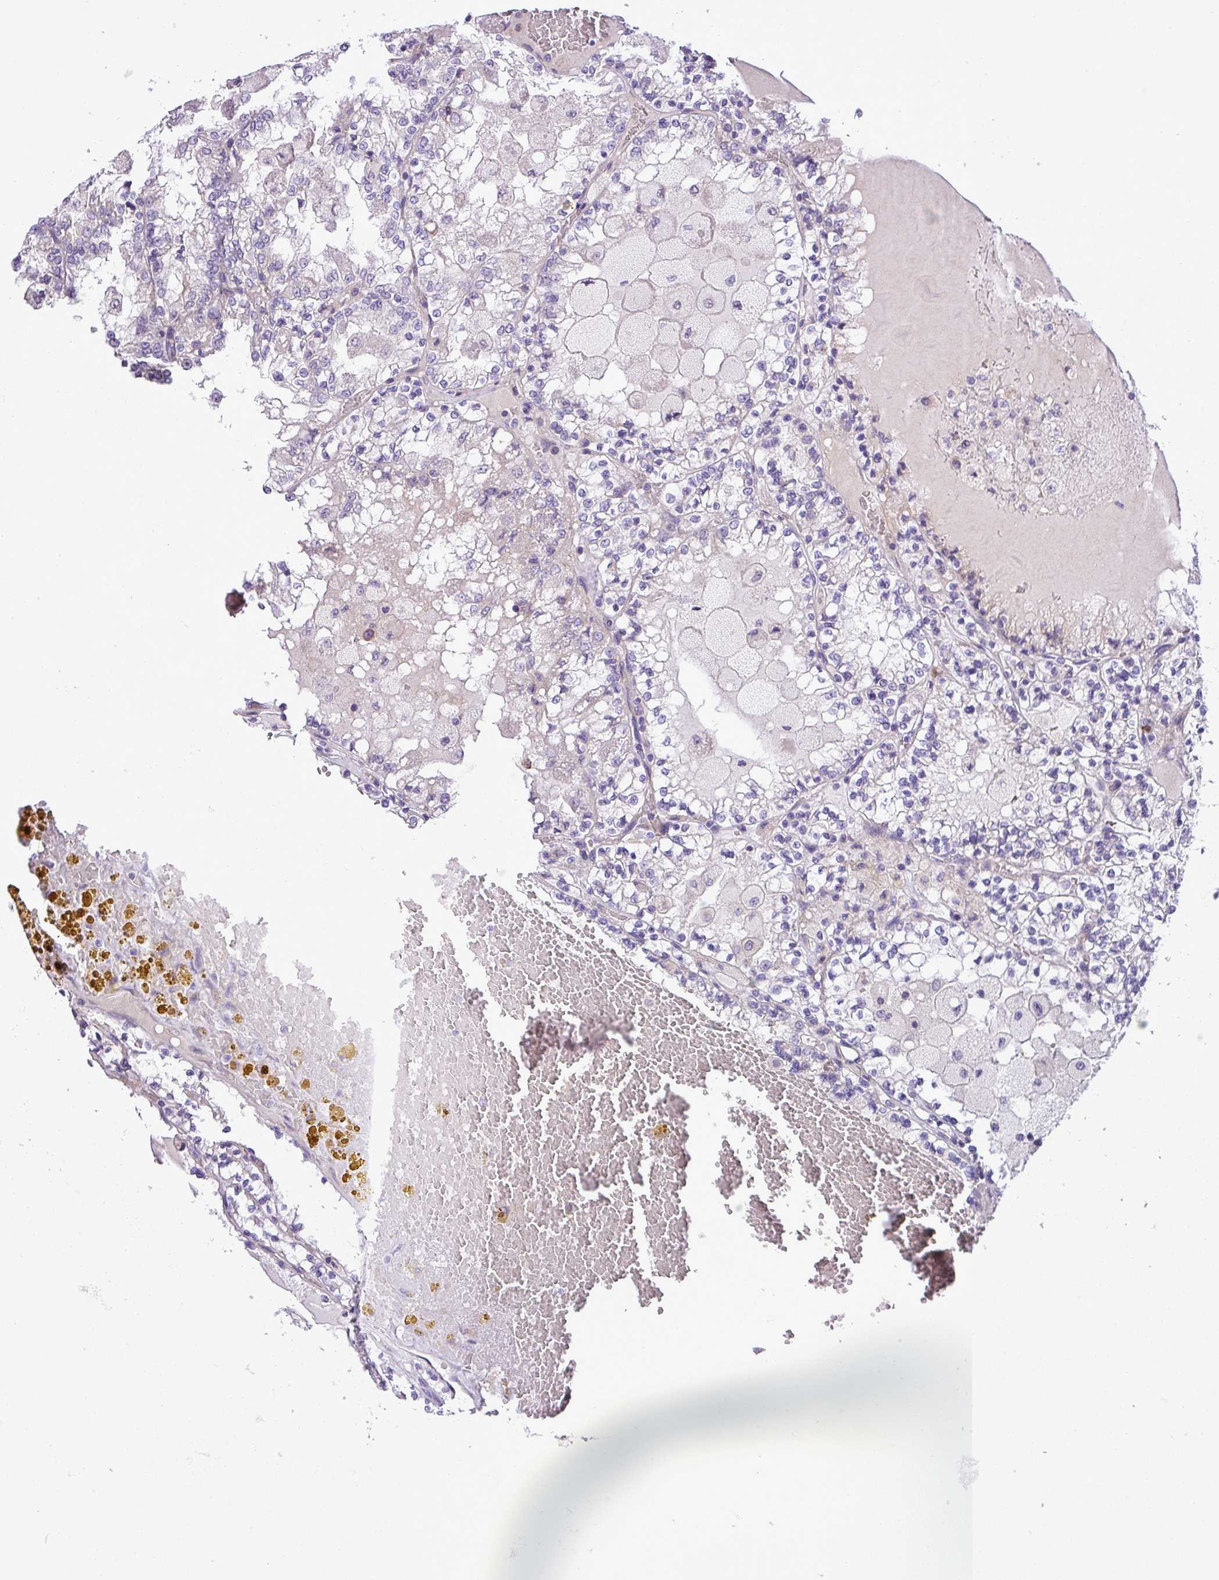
{"staining": {"intensity": "negative", "quantity": "none", "location": "none"}, "tissue": "renal cancer", "cell_type": "Tumor cells", "image_type": "cancer", "snomed": [{"axis": "morphology", "description": "Adenocarcinoma, NOS"}, {"axis": "topography", "description": "Kidney"}], "caption": "Protein analysis of renal adenocarcinoma displays no significant expression in tumor cells.", "gene": "MOCS3", "patient": {"sex": "female", "age": 56}}